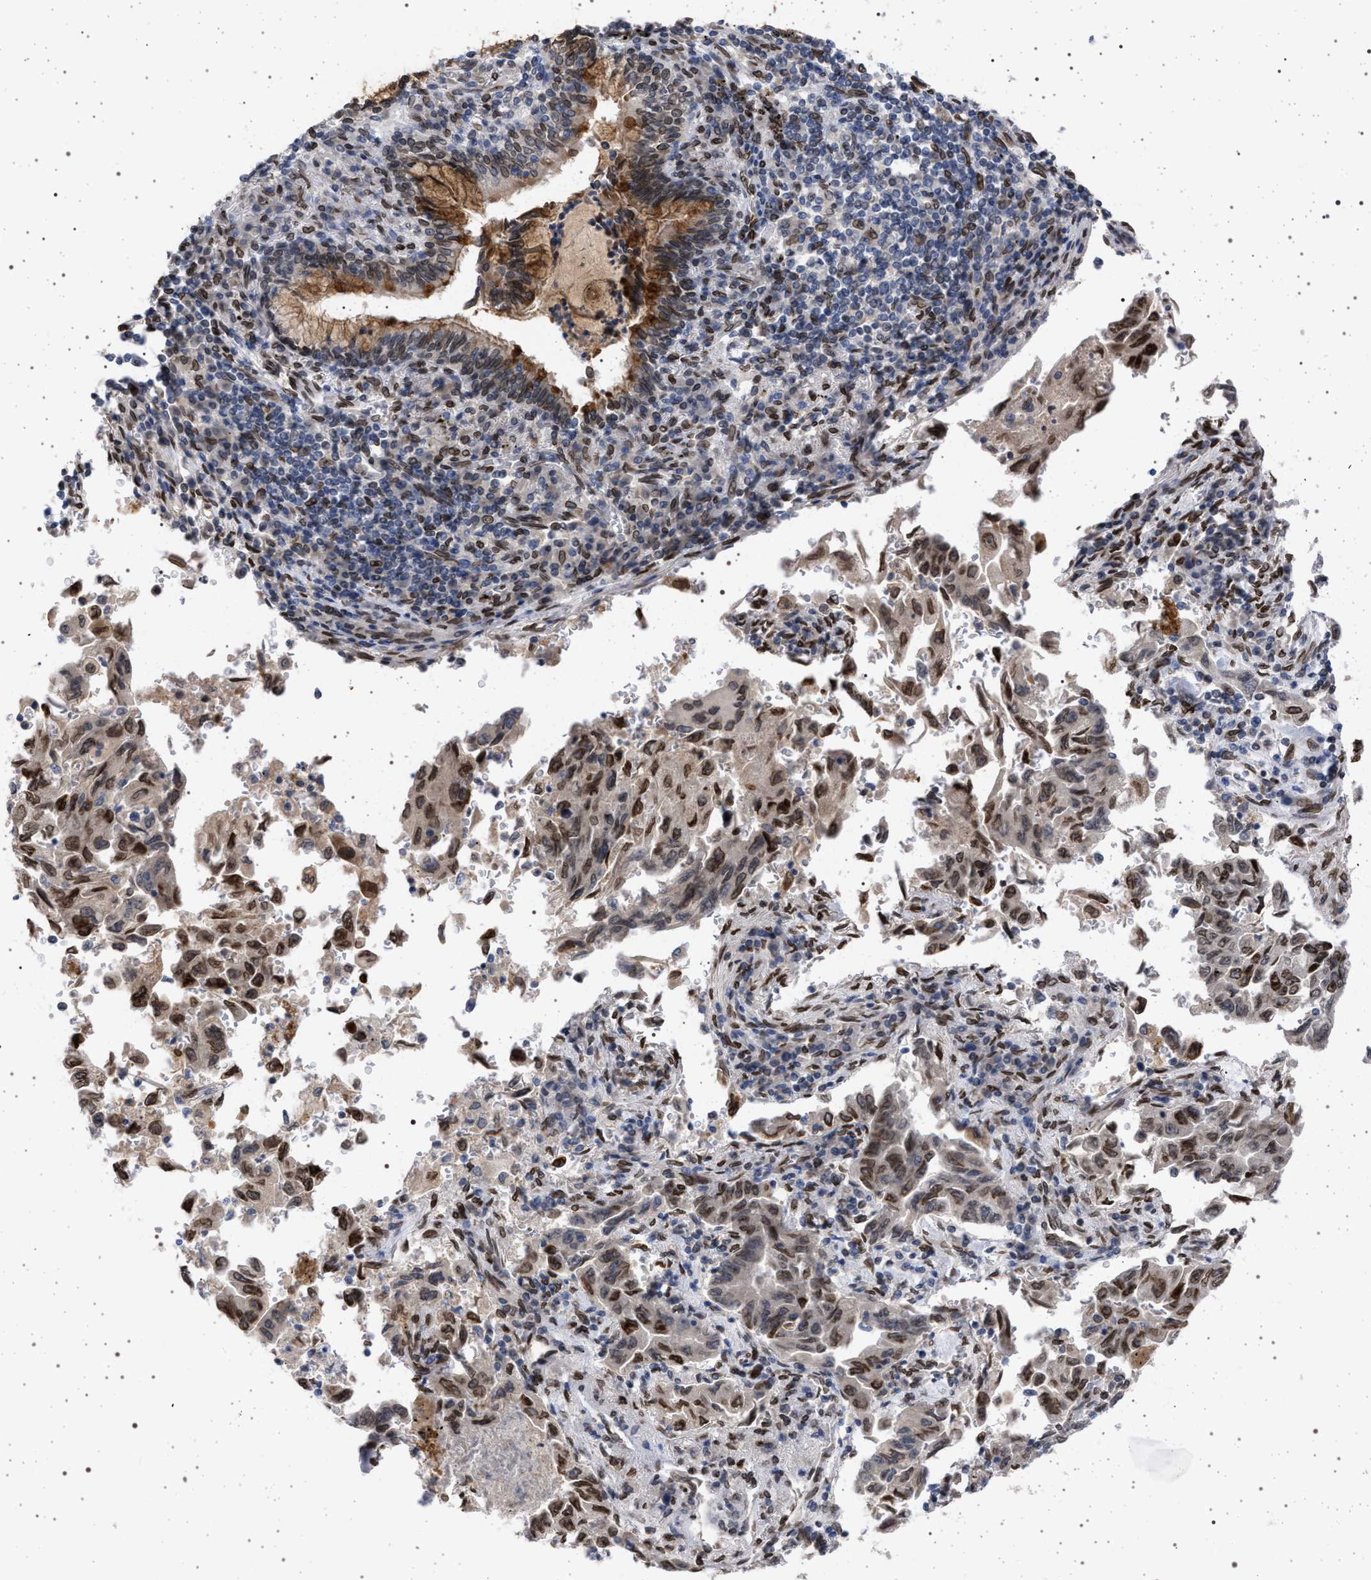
{"staining": {"intensity": "moderate", "quantity": ">75%", "location": "nuclear"}, "tissue": "lung cancer", "cell_type": "Tumor cells", "image_type": "cancer", "snomed": [{"axis": "morphology", "description": "Adenocarcinoma, NOS"}, {"axis": "topography", "description": "Lung"}], "caption": "Immunohistochemistry (IHC) (DAB) staining of adenocarcinoma (lung) displays moderate nuclear protein positivity in approximately >75% of tumor cells.", "gene": "ING2", "patient": {"sex": "female", "age": 51}}